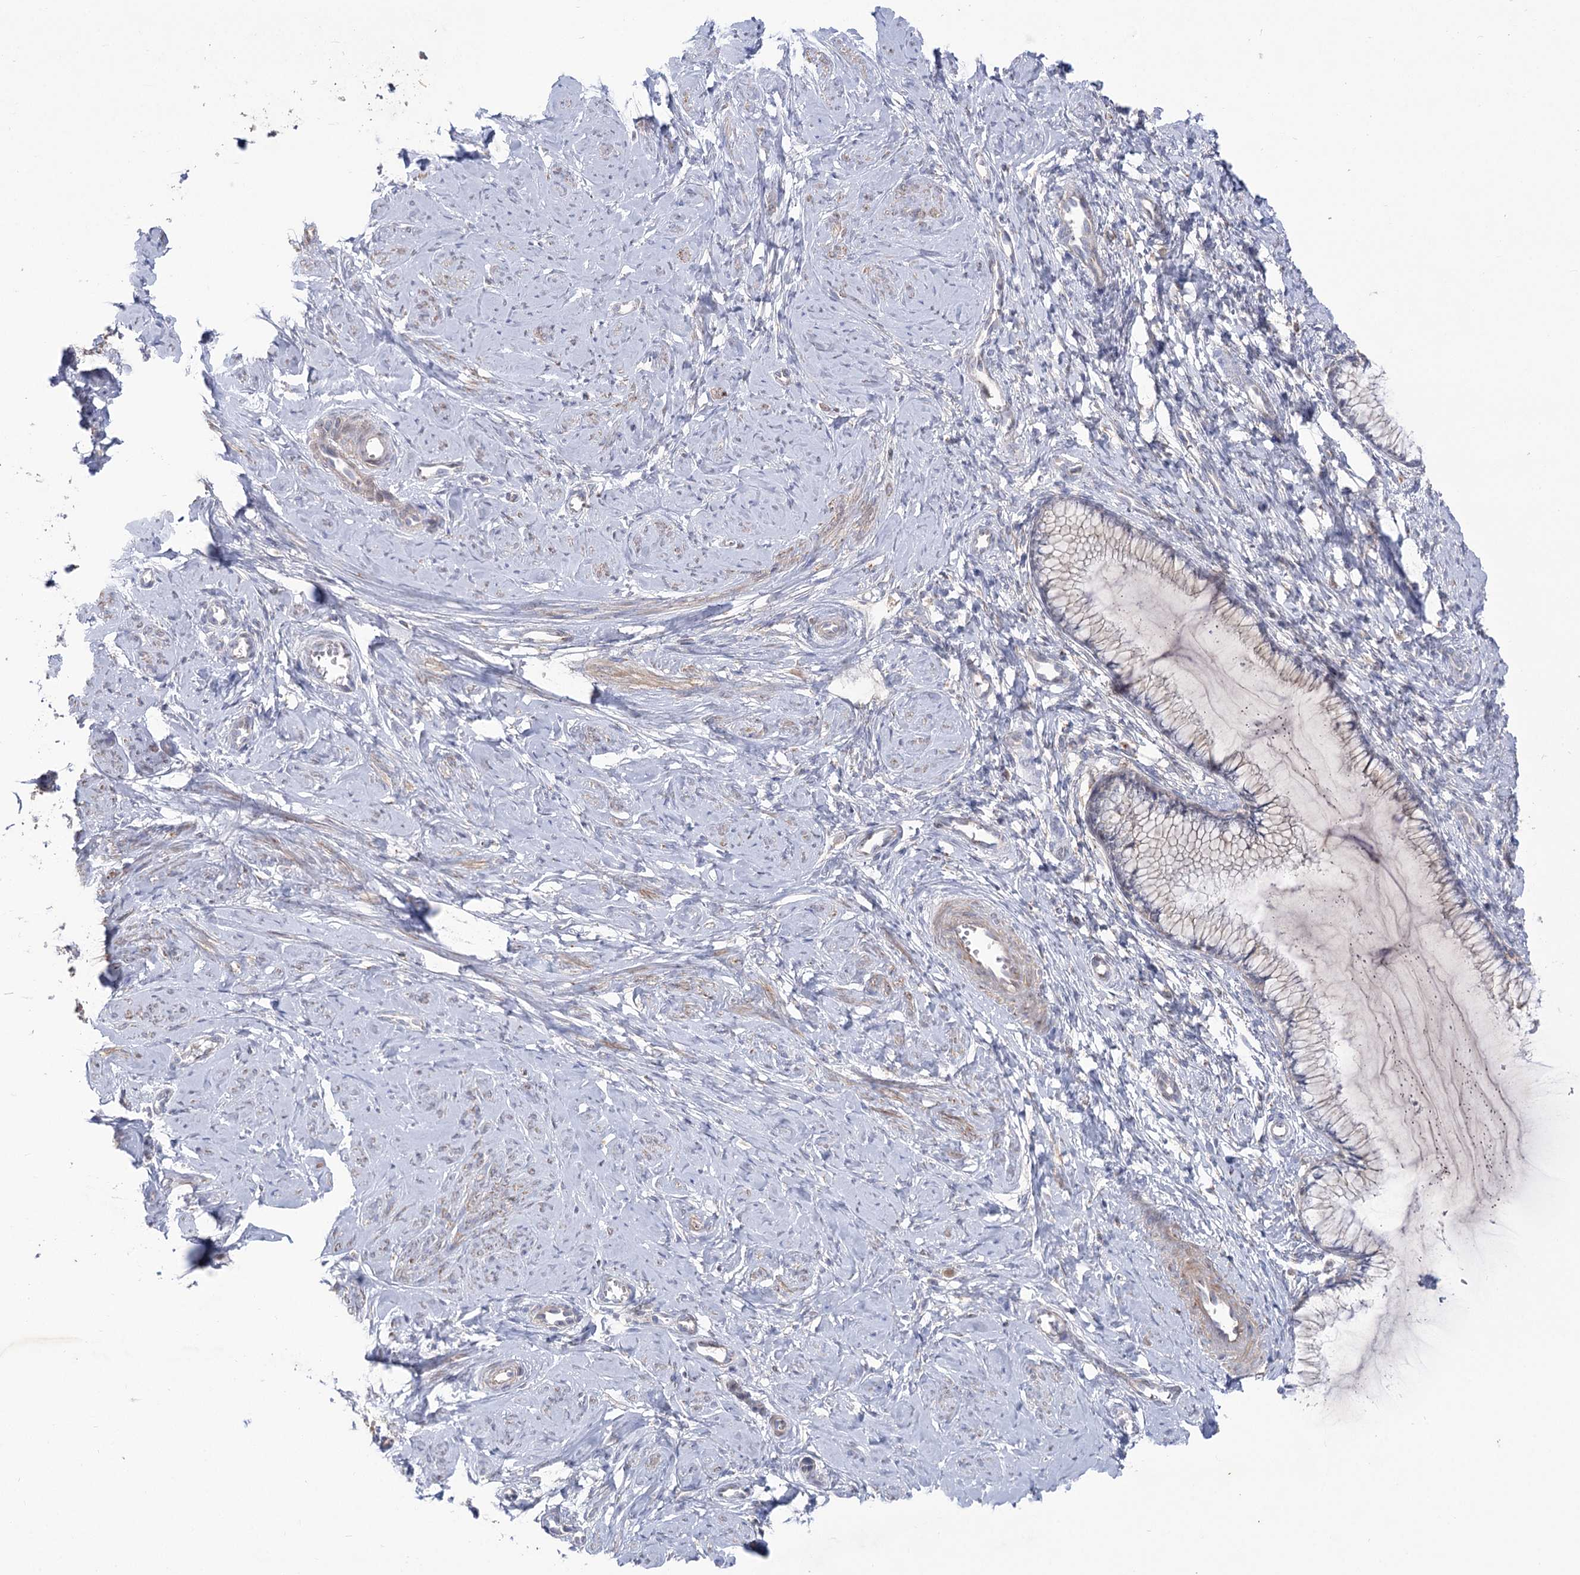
{"staining": {"intensity": "weak", "quantity": "<25%", "location": "cytoplasmic/membranous"}, "tissue": "cervix", "cell_type": "Glandular cells", "image_type": "normal", "snomed": [{"axis": "morphology", "description": "Normal tissue, NOS"}, {"axis": "morphology", "description": "Adenocarcinoma, NOS"}, {"axis": "topography", "description": "Cervix"}], "caption": "Image shows no protein positivity in glandular cells of benign cervix.", "gene": "GBF1", "patient": {"sex": "female", "age": 29}}